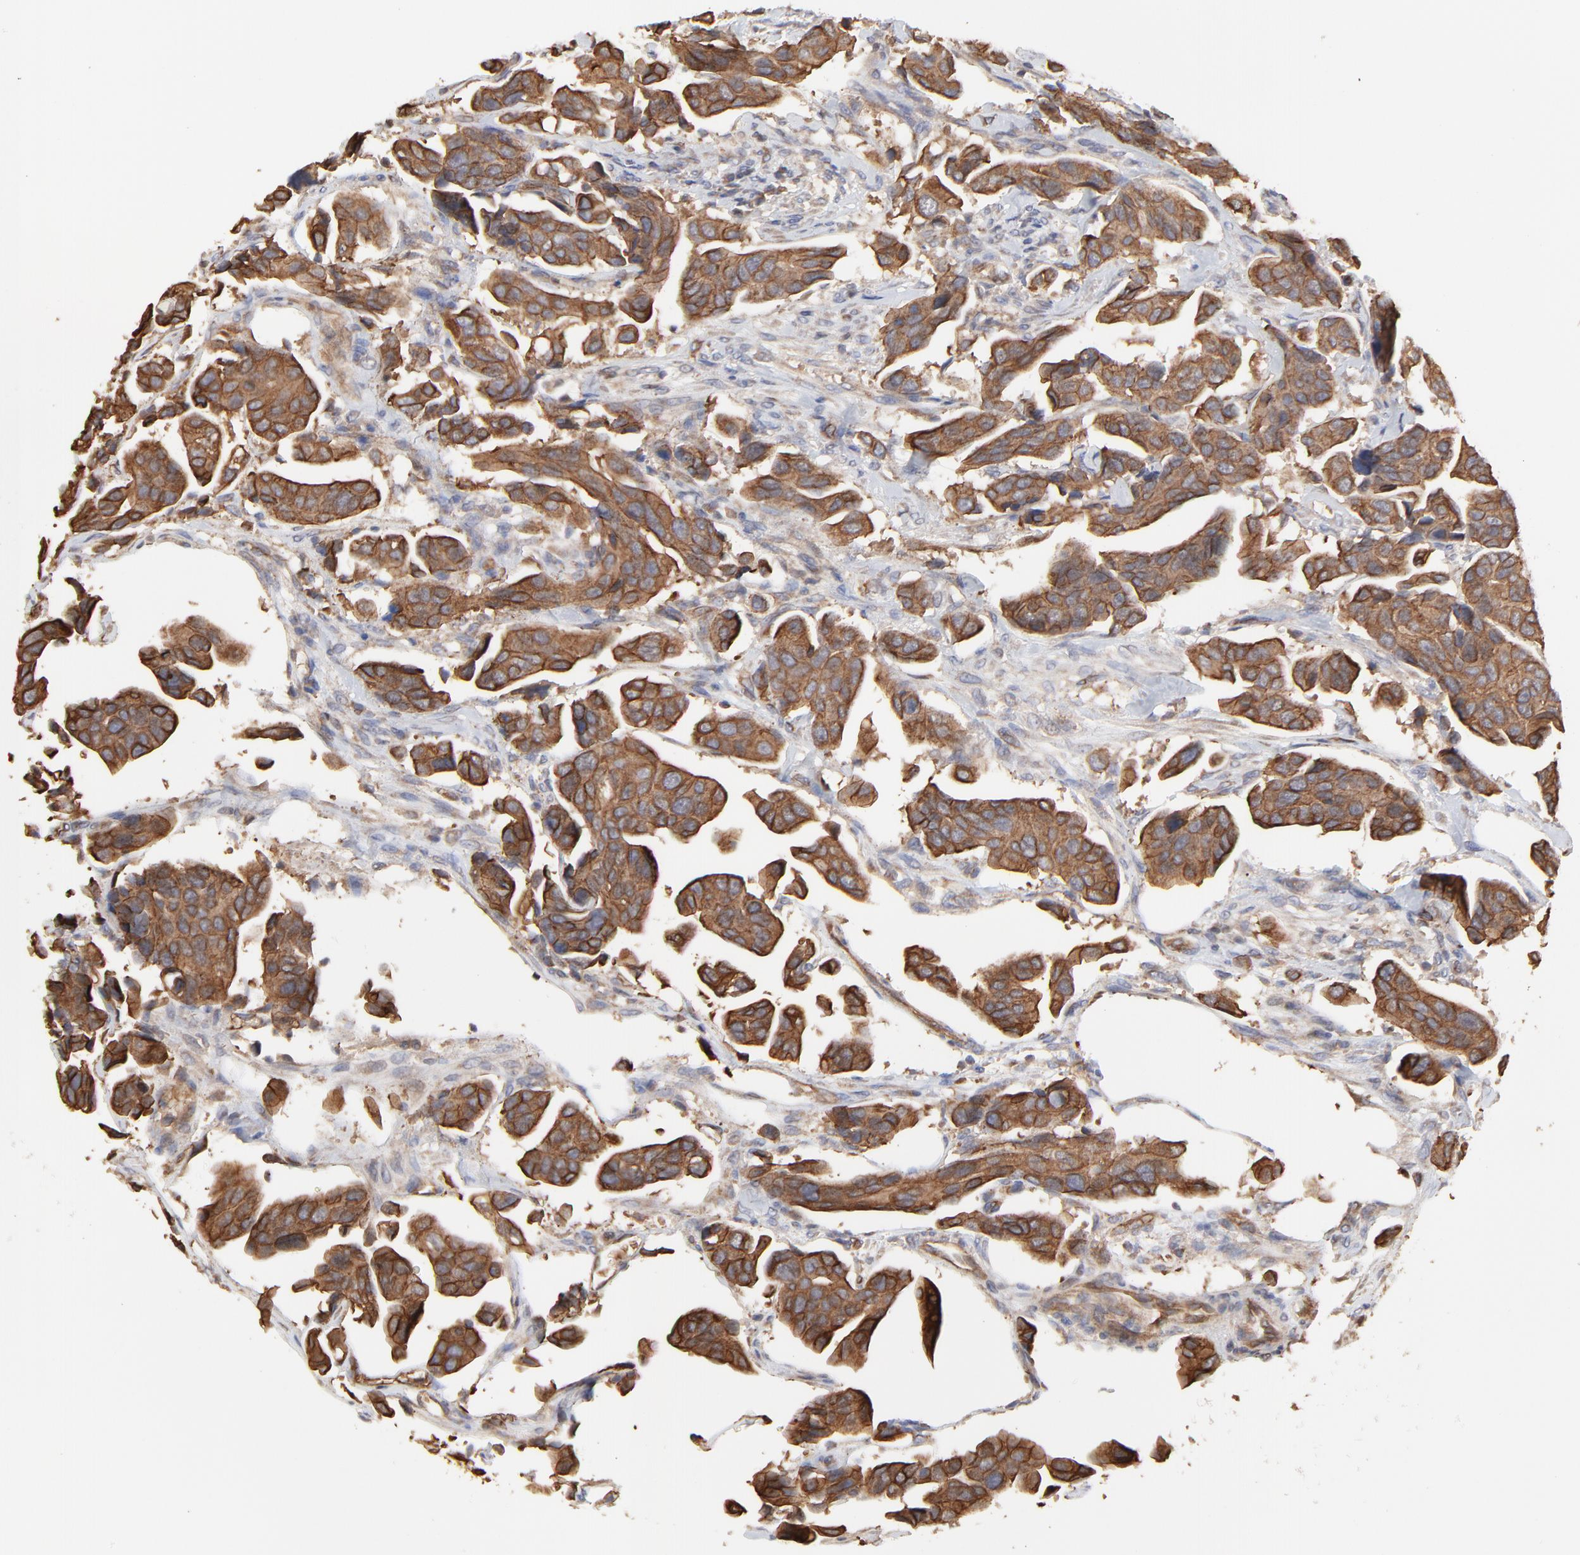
{"staining": {"intensity": "strong", "quantity": ">75%", "location": "cytoplasmic/membranous"}, "tissue": "urothelial cancer", "cell_type": "Tumor cells", "image_type": "cancer", "snomed": [{"axis": "morphology", "description": "Adenocarcinoma, NOS"}, {"axis": "topography", "description": "Urinary bladder"}], "caption": "Adenocarcinoma was stained to show a protein in brown. There is high levels of strong cytoplasmic/membranous expression in about >75% of tumor cells.", "gene": "ARMT1", "patient": {"sex": "male", "age": 61}}